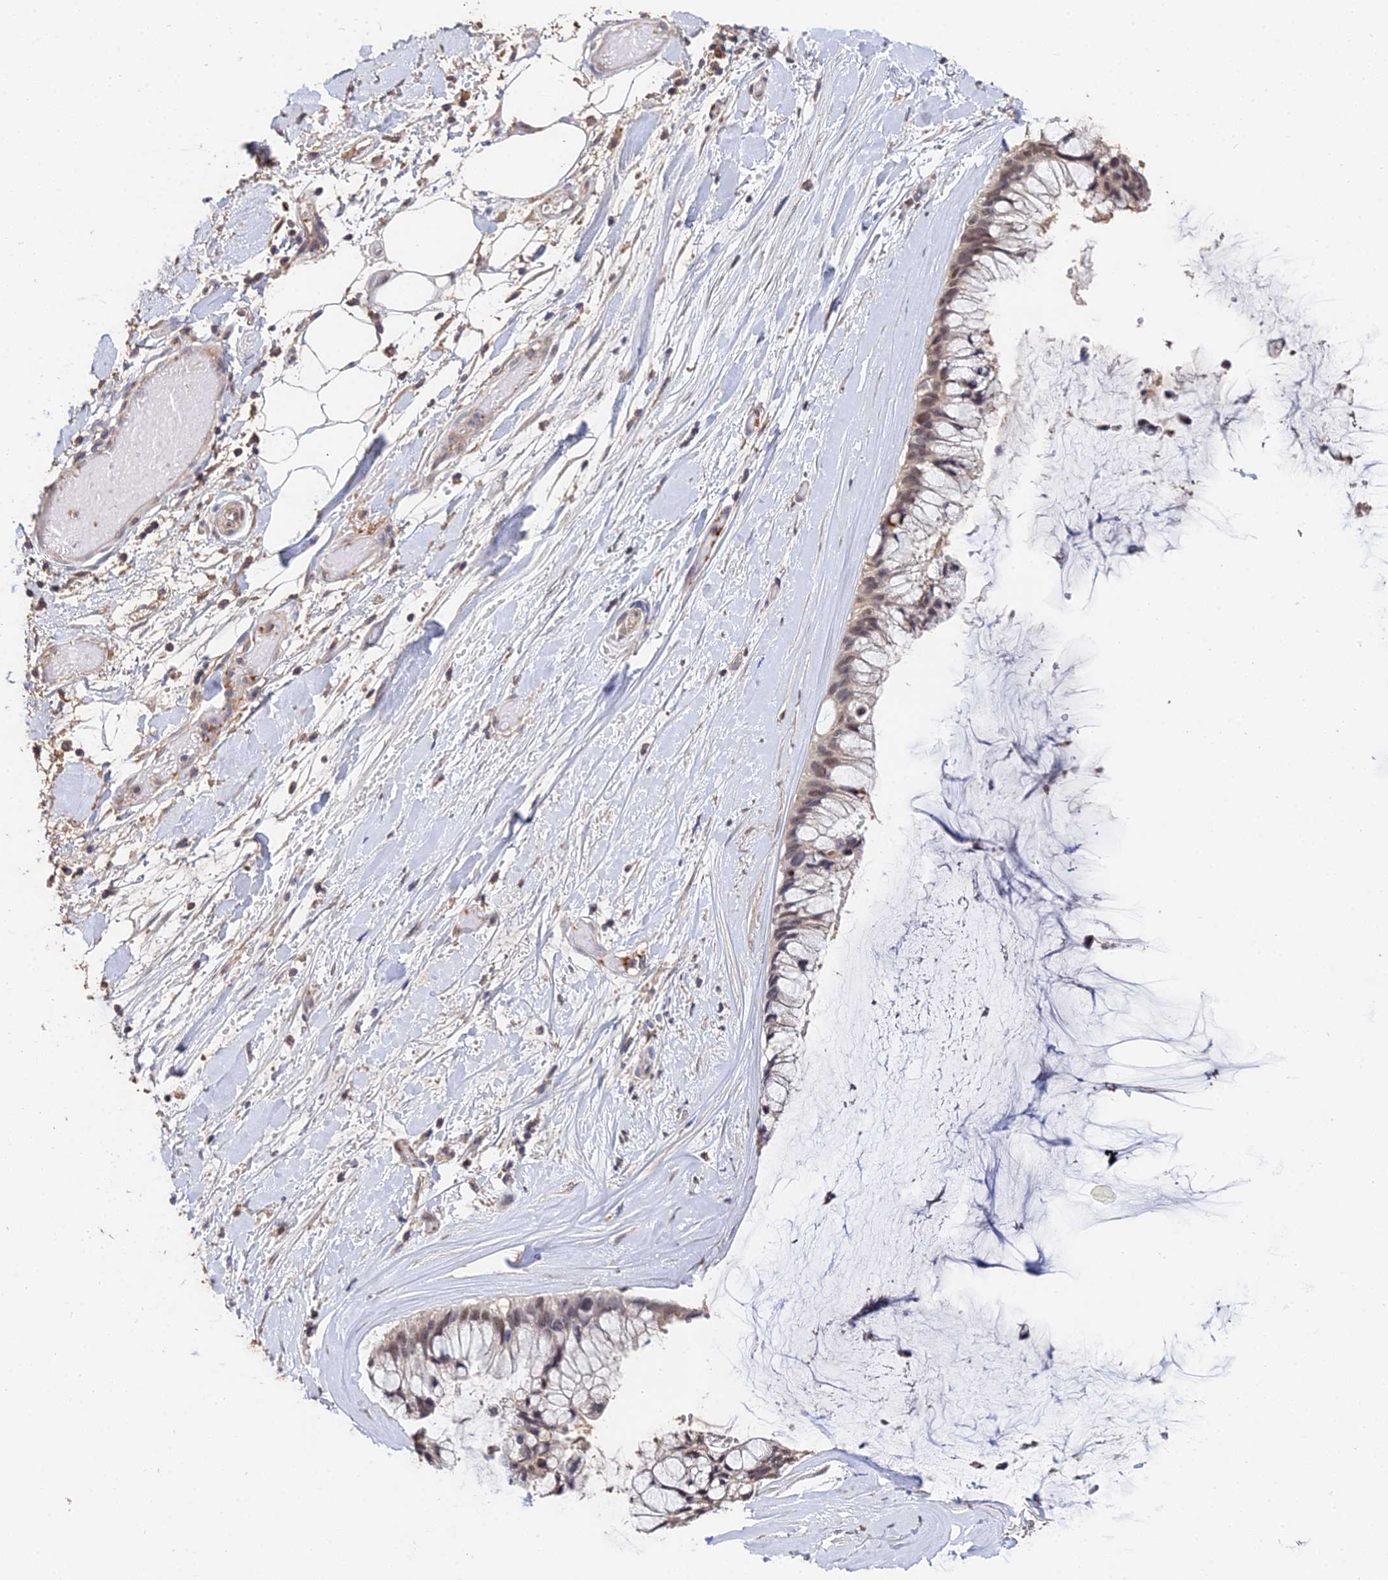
{"staining": {"intensity": "moderate", "quantity": ">75%", "location": "nuclear"}, "tissue": "ovarian cancer", "cell_type": "Tumor cells", "image_type": "cancer", "snomed": [{"axis": "morphology", "description": "Cystadenocarcinoma, mucinous, NOS"}, {"axis": "topography", "description": "Ovary"}], "caption": "This histopathology image demonstrates ovarian cancer stained with IHC to label a protein in brown. The nuclear of tumor cells show moderate positivity for the protein. Nuclei are counter-stained blue.", "gene": "LSM5", "patient": {"sex": "female", "age": 39}}